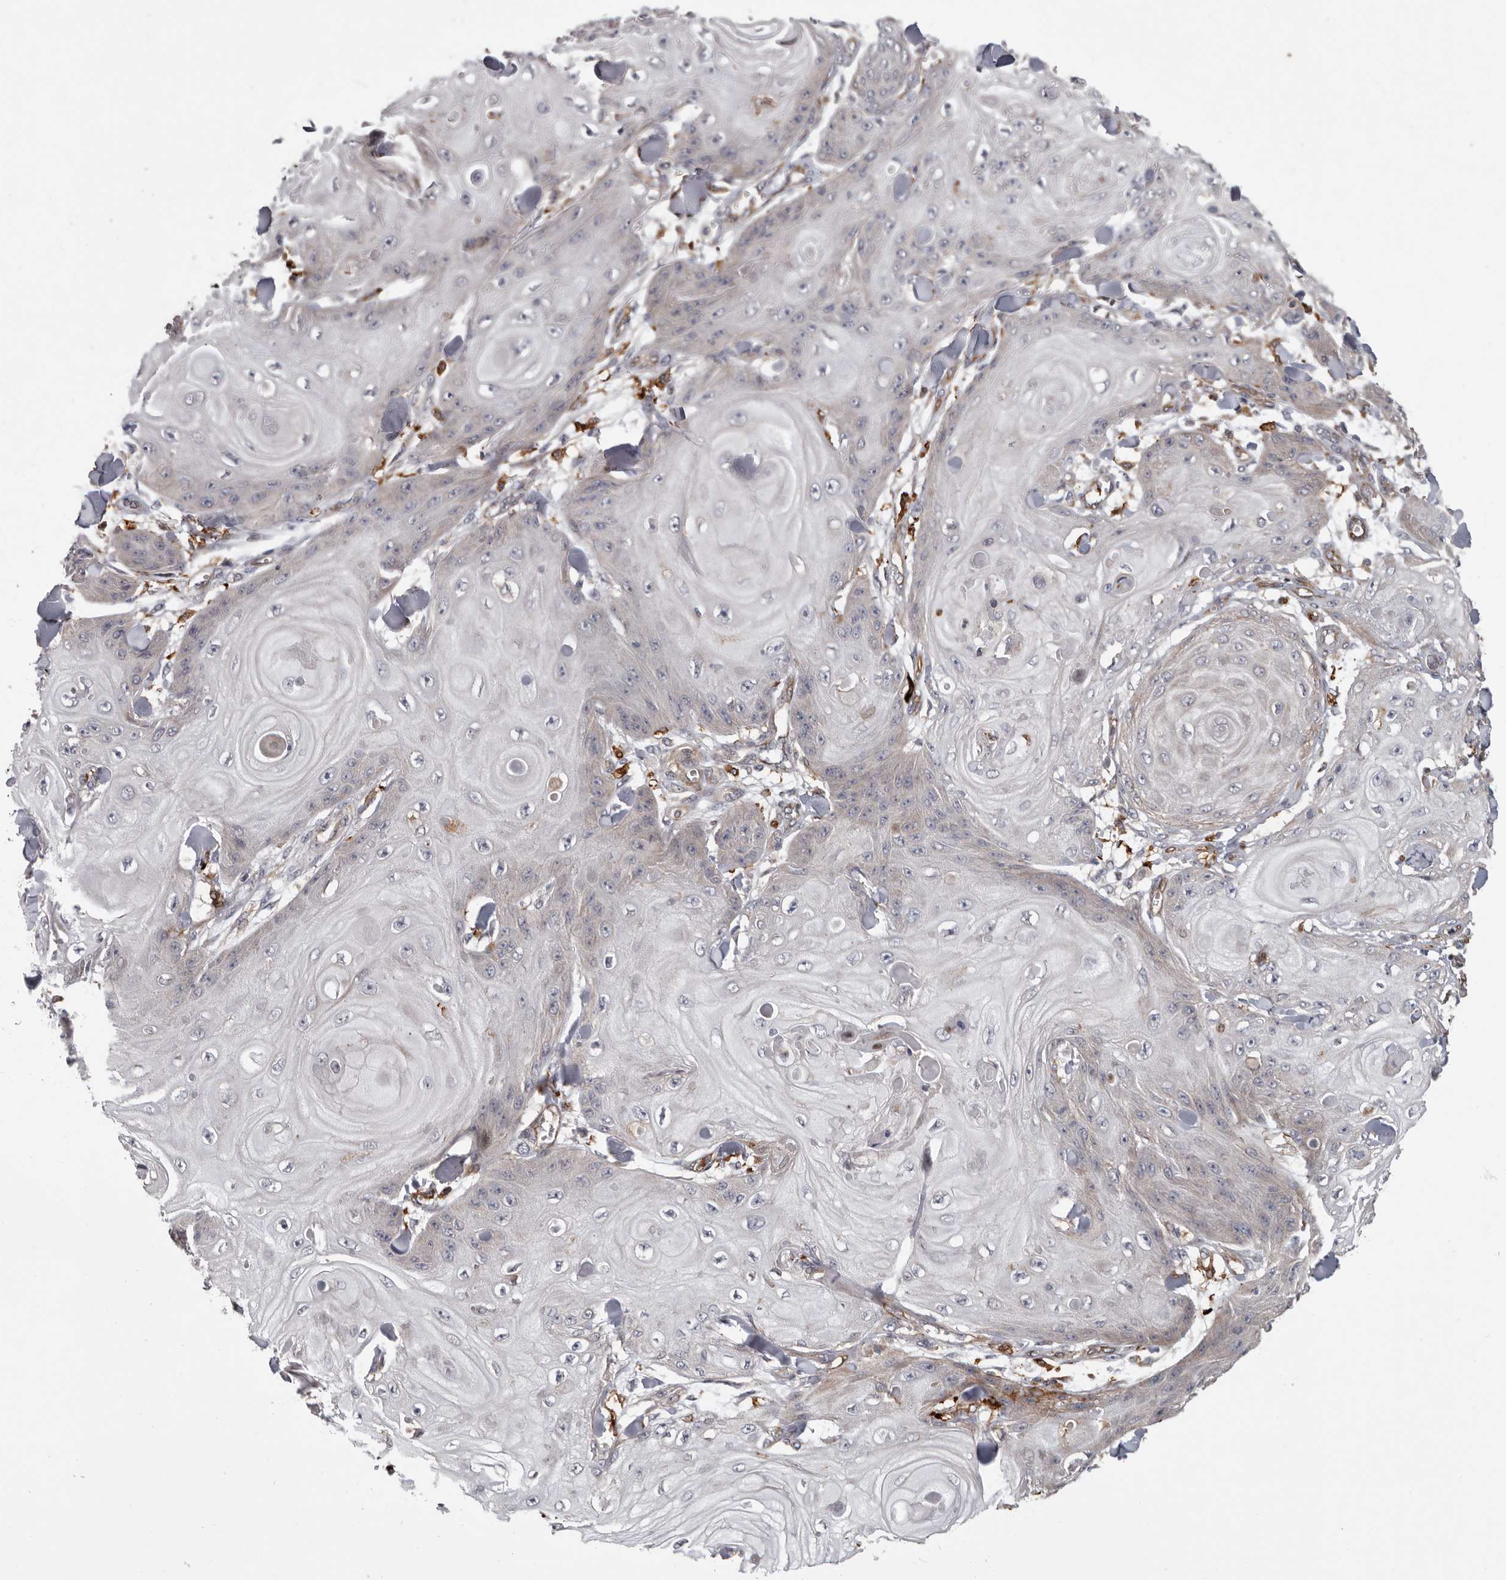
{"staining": {"intensity": "negative", "quantity": "none", "location": "none"}, "tissue": "skin cancer", "cell_type": "Tumor cells", "image_type": "cancer", "snomed": [{"axis": "morphology", "description": "Squamous cell carcinoma, NOS"}, {"axis": "topography", "description": "Skin"}], "caption": "The immunohistochemistry (IHC) photomicrograph has no significant staining in tumor cells of squamous cell carcinoma (skin) tissue.", "gene": "FGFR4", "patient": {"sex": "male", "age": 74}}